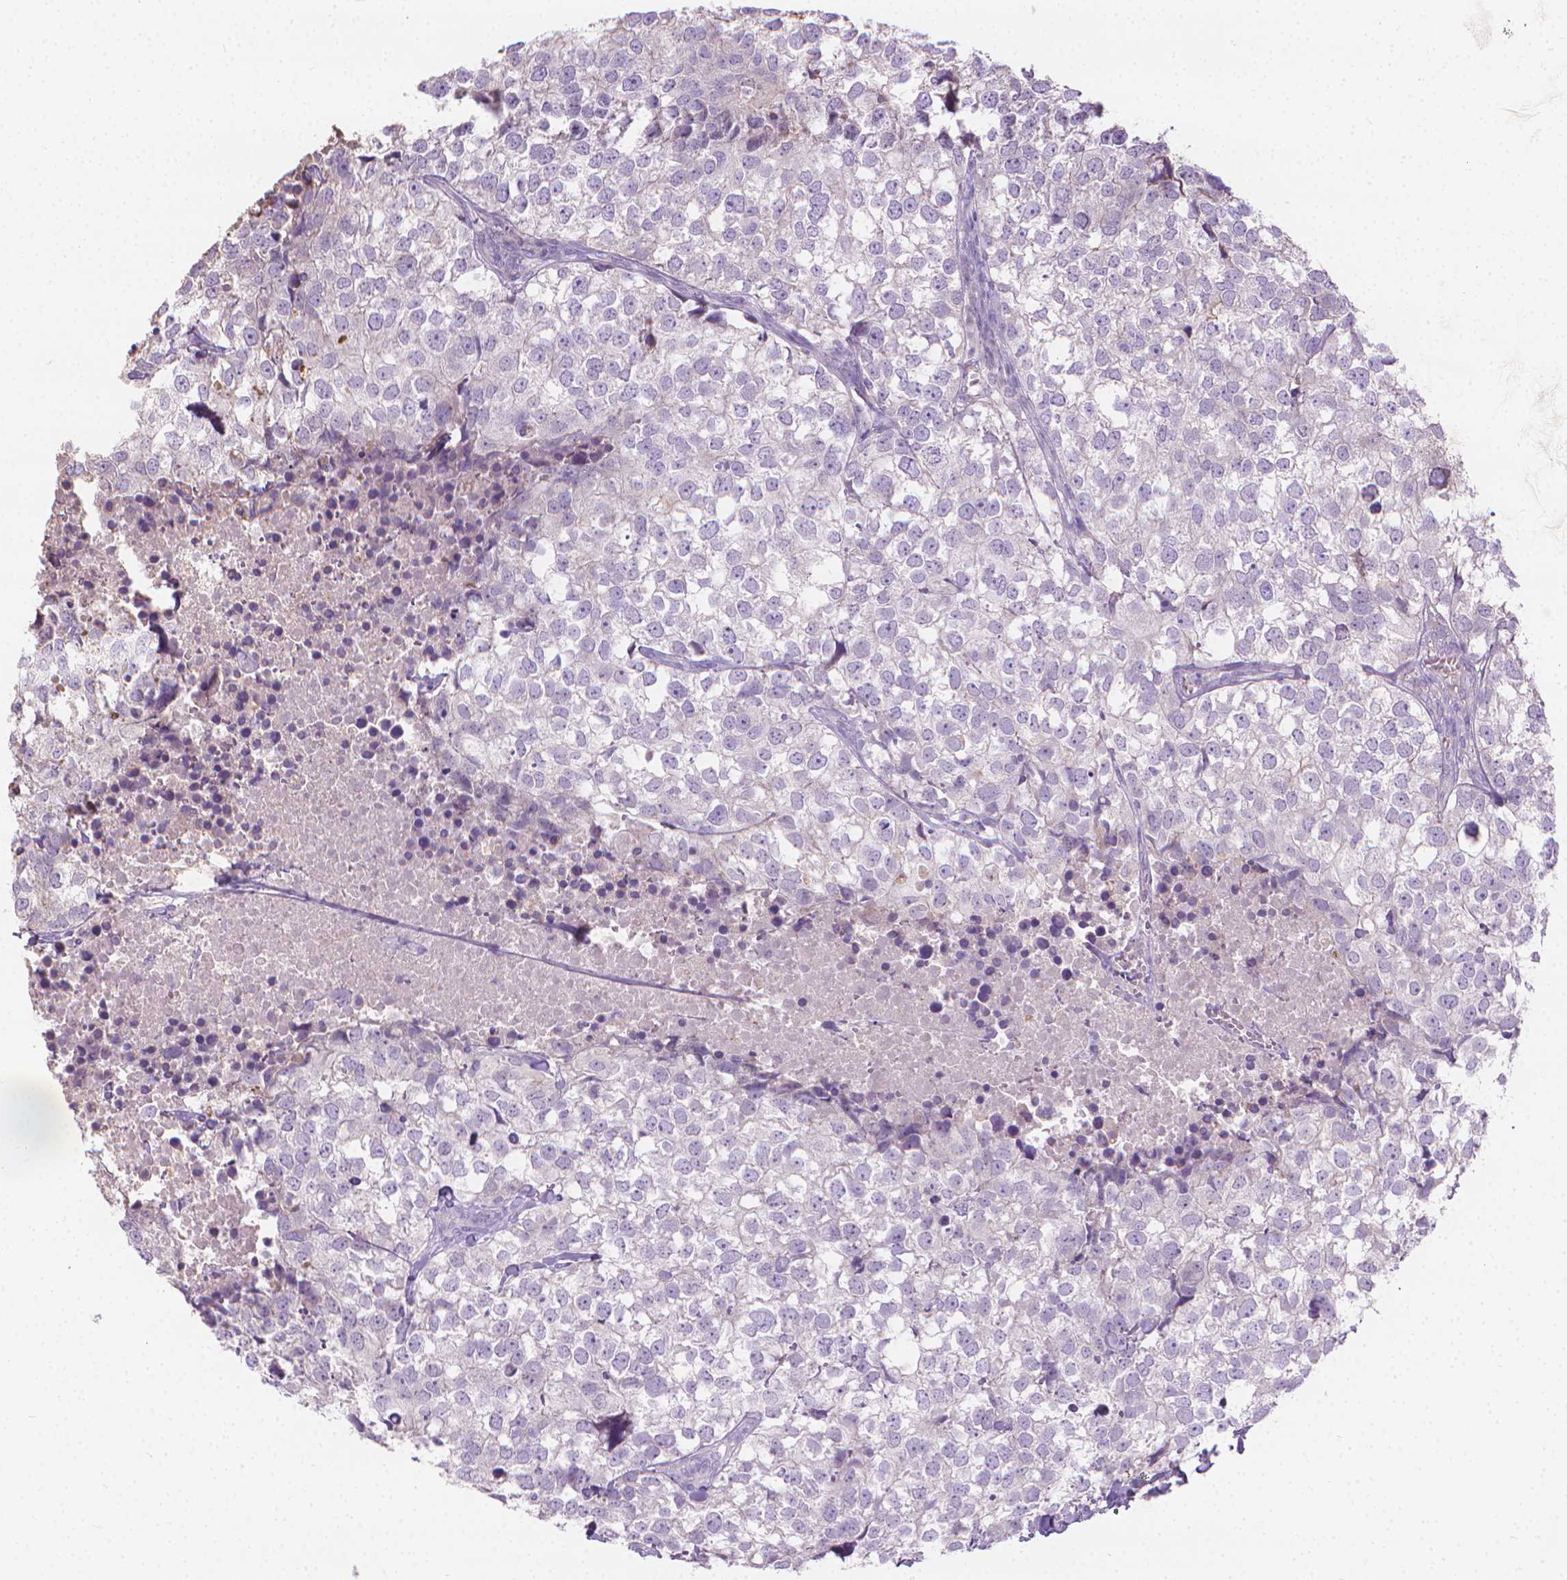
{"staining": {"intensity": "negative", "quantity": "none", "location": "none"}, "tissue": "breast cancer", "cell_type": "Tumor cells", "image_type": "cancer", "snomed": [{"axis": "morphology", "description": "Duct carcinoma"}, {"axis": "topography", "description": "Breast"}], "caption": "Tumor cells are negative for brown protein staining in breast cancer (intraductal carcinoma). (Stains: DAB (3,3'-diaminobenzidine) IHC with hematoxylin counter stain, Microscopy: brightfield microscopy at high magnification).", "gene": "CABCOCO1", "patient": {"sex": "female", "age": 30}}